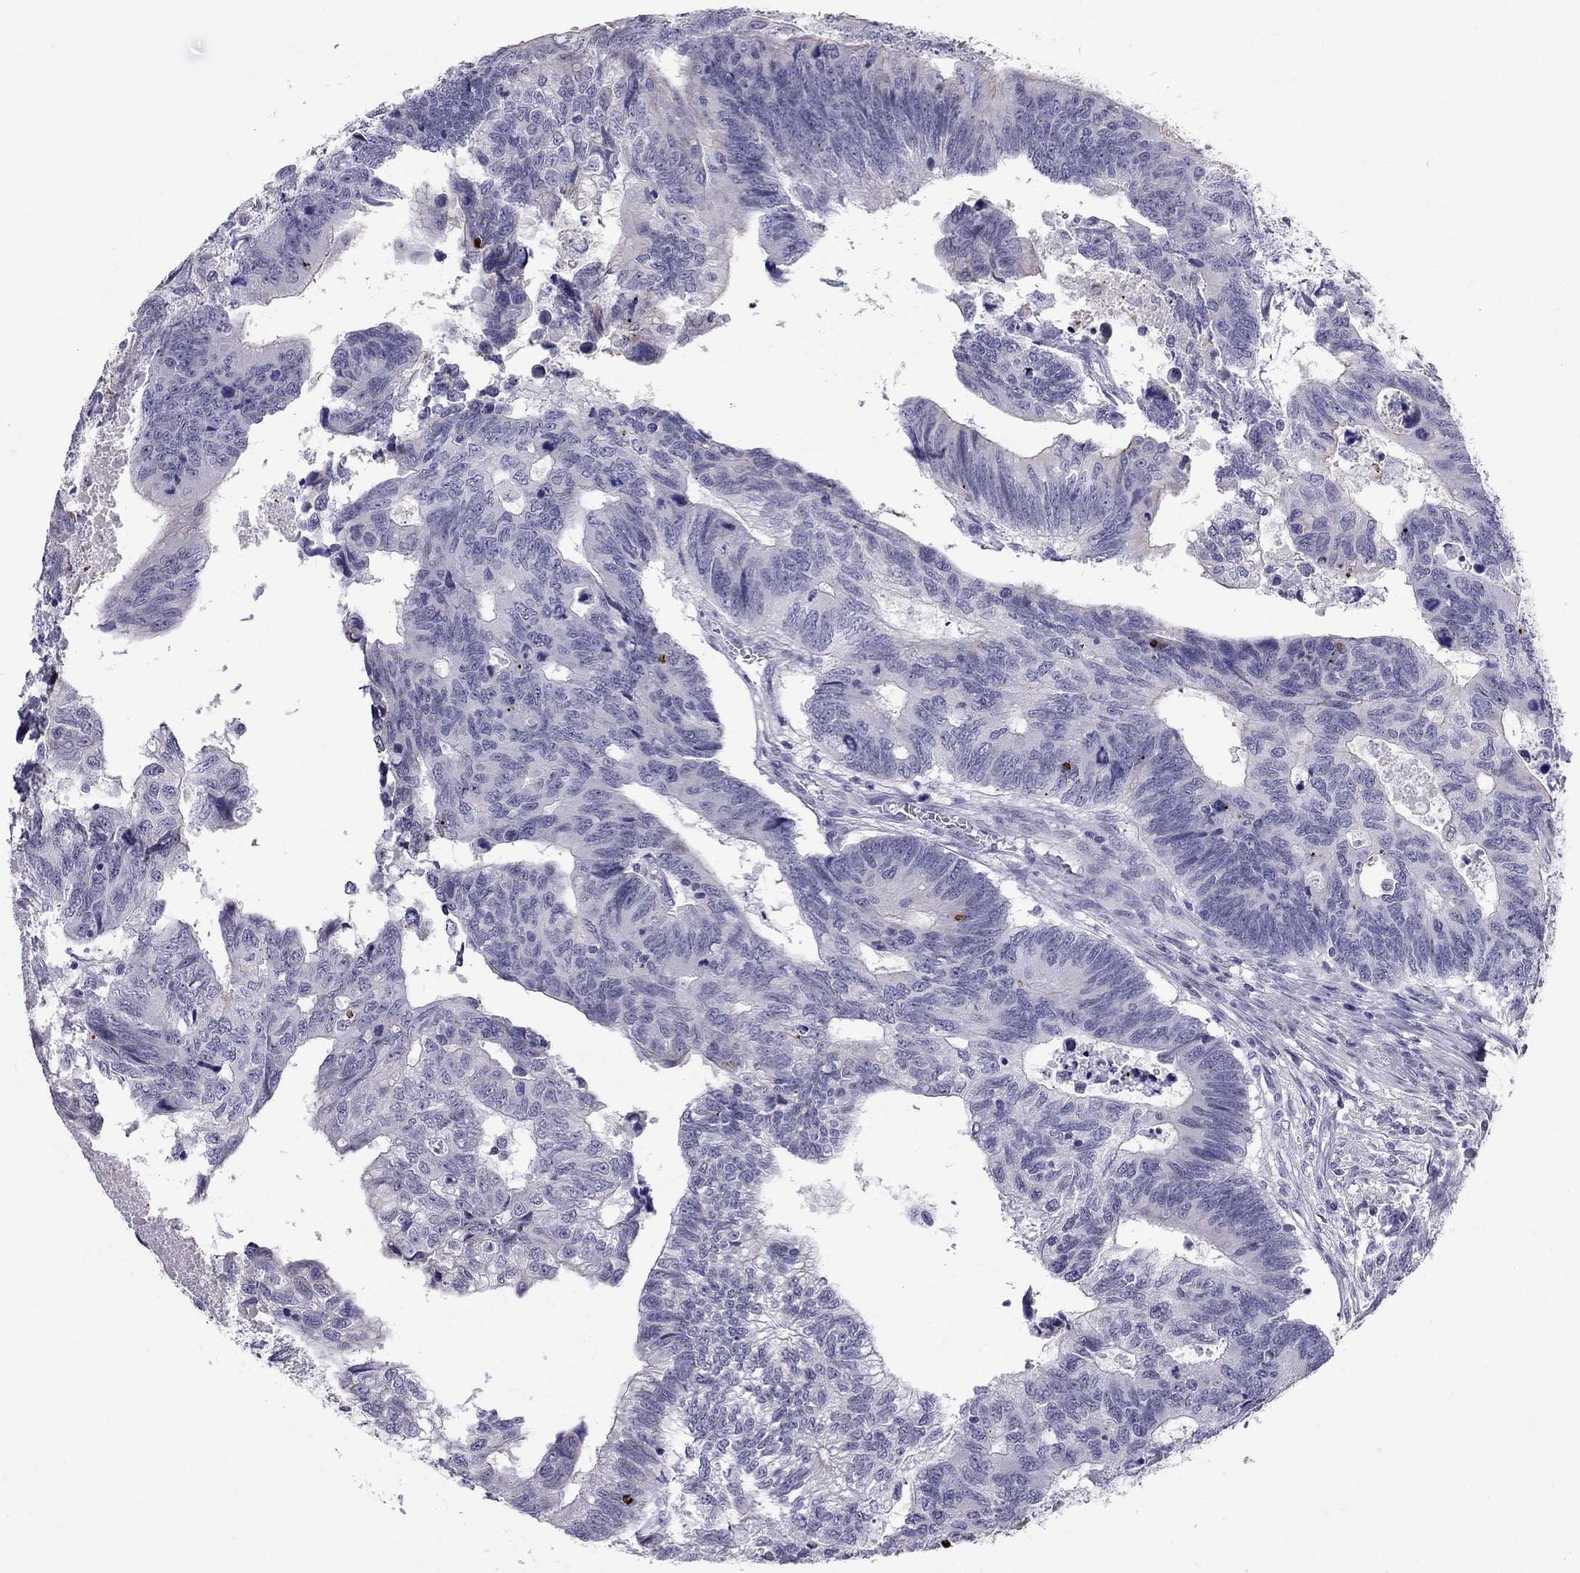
{"staining": {"intensity": "moderate", "quantity": "<25%", "location": "cytoplasmic/membranous"}, "tissue": "colorectal cancer", "cell_type": "Tumor cells", "image_type": "cancer", "snomed": [{"axis": "morphology", "description": "Adenocarcinoma, NOS"}, {"axis": "topography", "description": "Colon"}], "caption": "High-power microscopy captured an immunohistochemistry image of adenocarcinoma (colorectal), revealing moderate cytoplasmic/membranous expression in approximately <25% of tumor cells. (Brightfield microscopy of DAB IHC at high magnification).", "gene": "MUC15", "patient": {"sex": "female", "age": 77}}